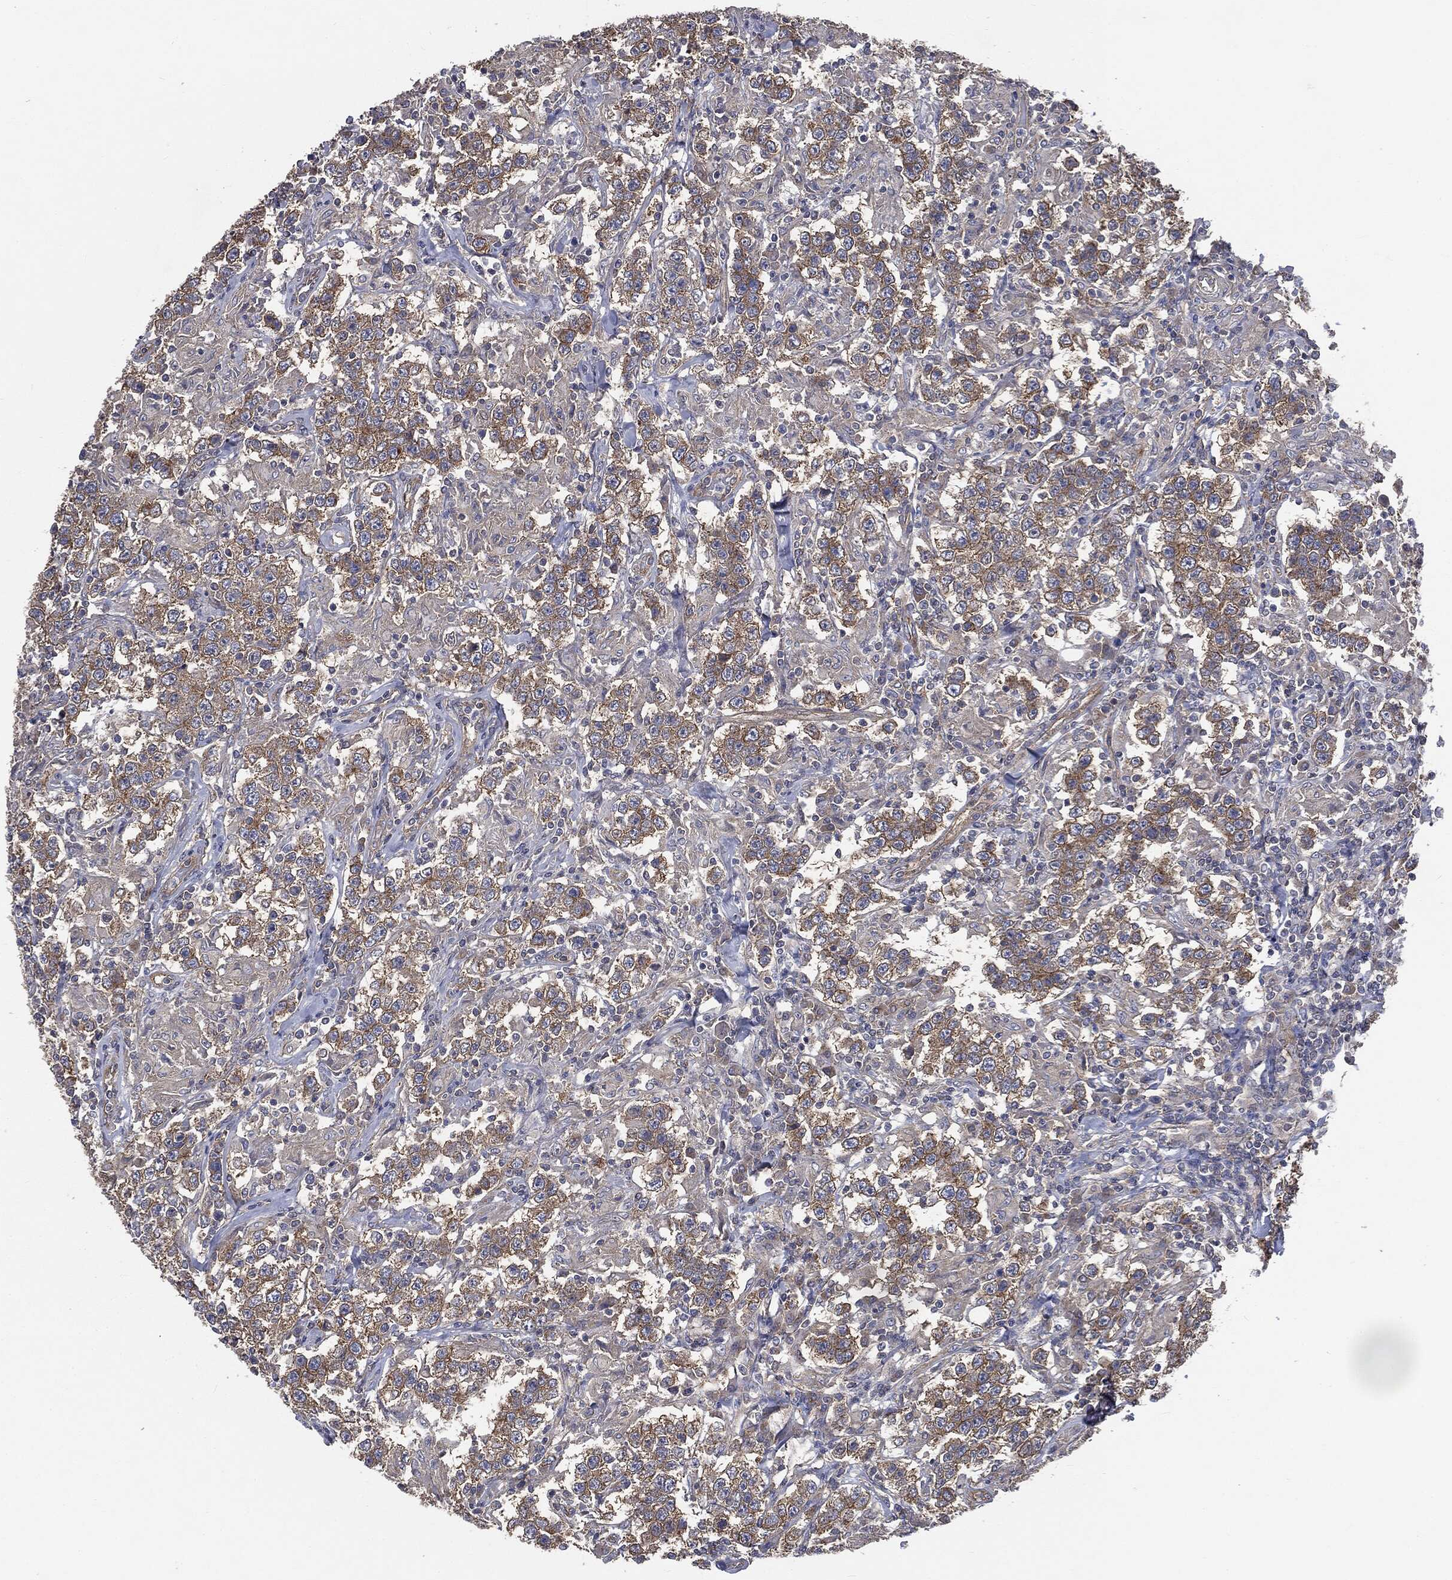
{"staining": {"intensity": "moderate", "quantity": ">75%", "location": "cytoplasmic/membranous"}, "tissue": "testis cancer", "cell_type": "Tumor cells", "image_type": "cancer", "snomed": [{"axis": "morphology", "description": "Seminoma, NOS"}, {"axis": "morphology", "description": "Carcinoma, Embryonal, NOS"}, {"axis": "topography", "description": "Testis"}], "caption": "Protein expression by IHC exhibits moderate cytoplasmic/membranous positivity in approximately >75% of tumor cells in embryonal carcinoma (testis). The staining is performed using DAB (3,3'-diaminobenzidine) brown chromogen to label protein expression. The nuclei are counter-stained blue using hematoxylin.", "gene": "EPS15L1", "patient": {"sex": "male", "age": 41}}